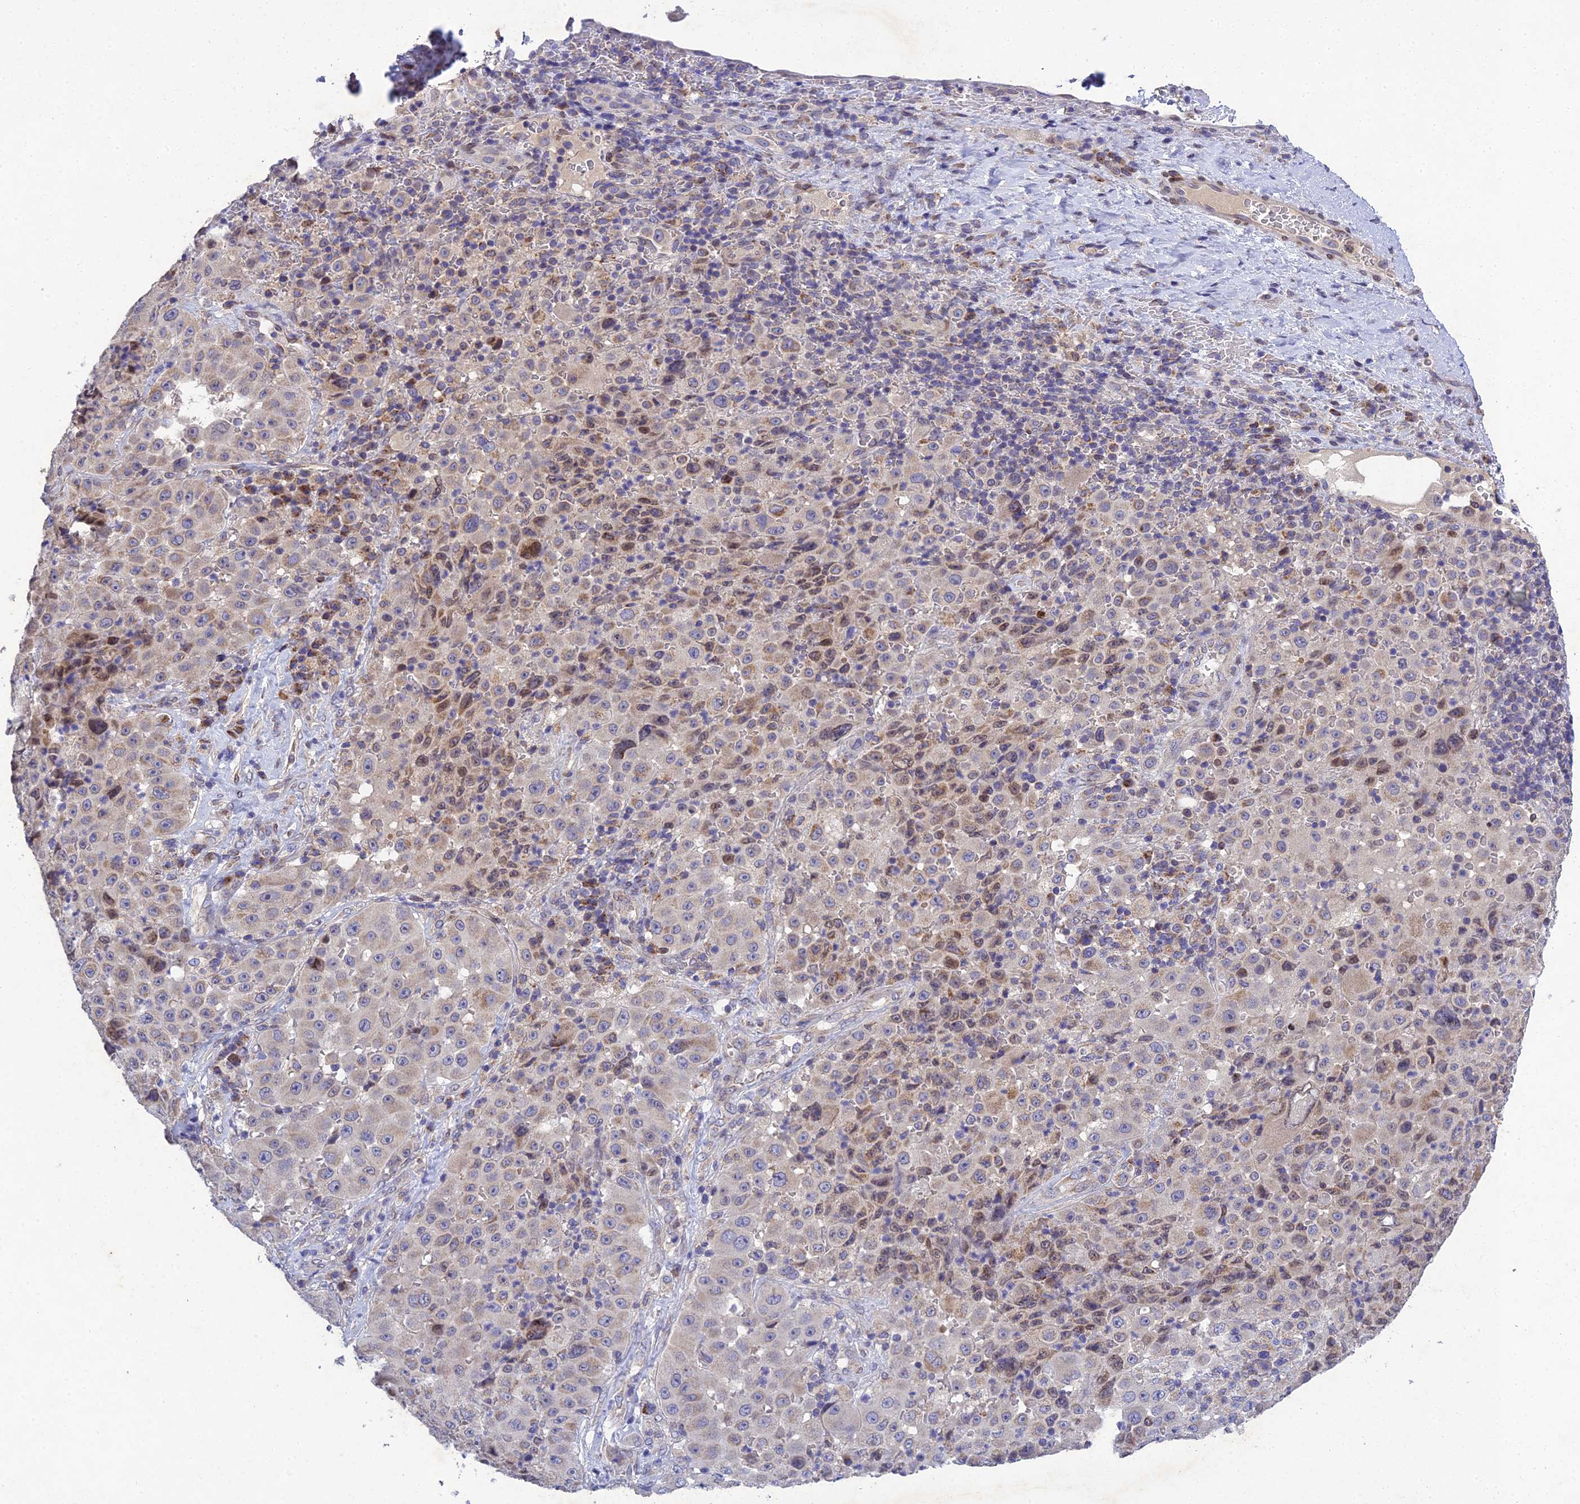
{"staining": {"intensity": "moderate", "quantity": "<25%", "location": "cytoplasmic/membranous"}, "tissue": "melanoma", "cell_type": "Tumor cells", "image_type": "cancer", "snomed": [{"axis": "morphology", "description": "Malignant melanoma, Metastatic site"}, {"axis": "topography", "description": "Lymph node"}], "caption": "Malignant melanoma (metastatic site) was stained to show a protein in brown. There is low levels of moderate cytoplasmic/membranous positivity in about <25% of tumor cells.", "gene": "MGAT2", "patient": {"sex": "male", "age": 62}}